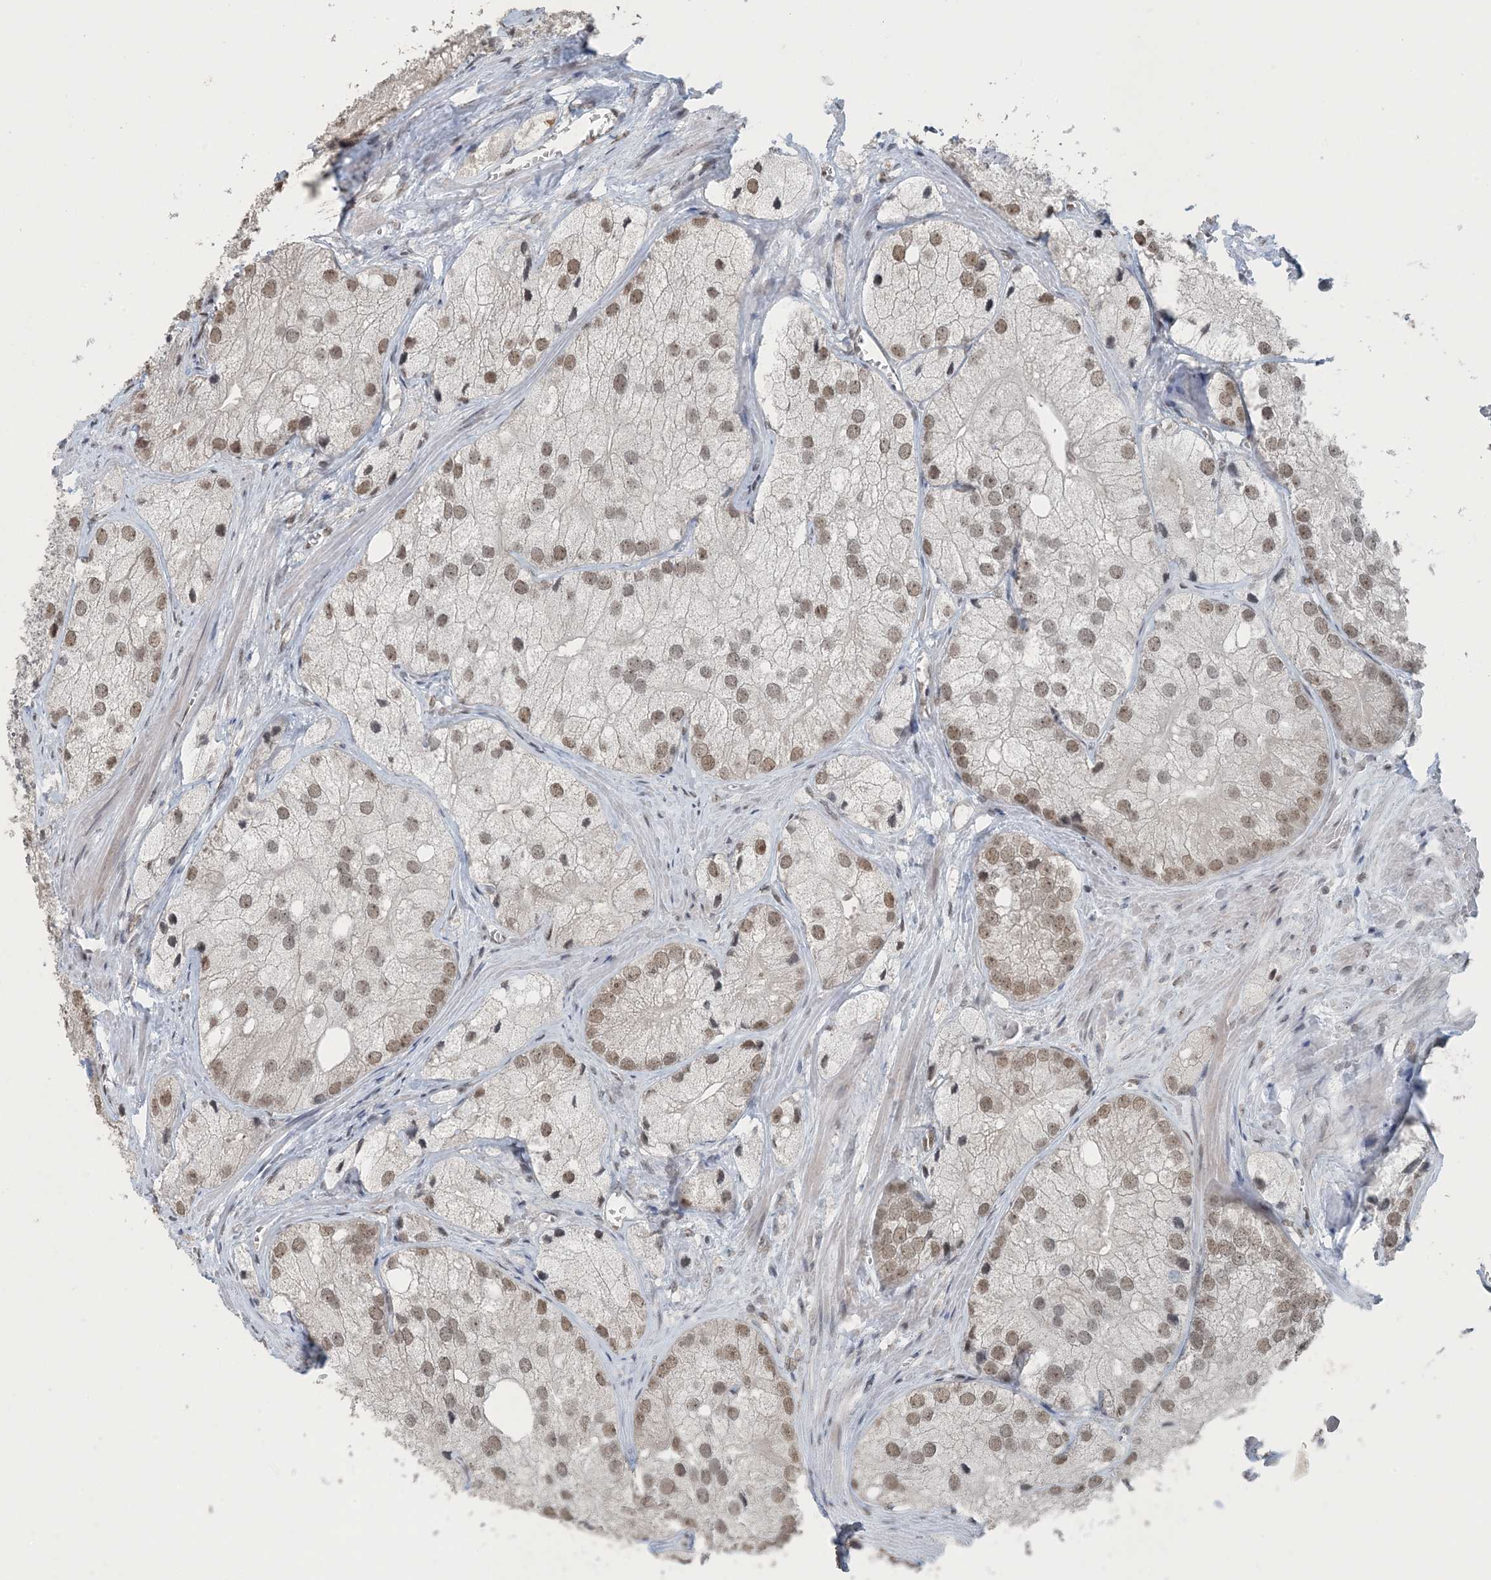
{"staining": {"intensity": "weak", "quantity": ">75%", "location": "nuclear"}, "tissue": "prostate cancer", "cell_type": "Tumor cells", "image_type": "cancer", "snomed": [{"axis": "morphology", "description": "Adenocarcinoma, Low grade"}, {"axis": "topography", "description": "Prostate"}], "caption": "This micrograph reveals immunohistochemistry (IHC) staining of human low-grade adenocarcinoma (prostate), with low weak nuclear staining in about >75% of tumor cells.", "gene": "MBD2", "patient": {"sex": "male", "age": 69}}